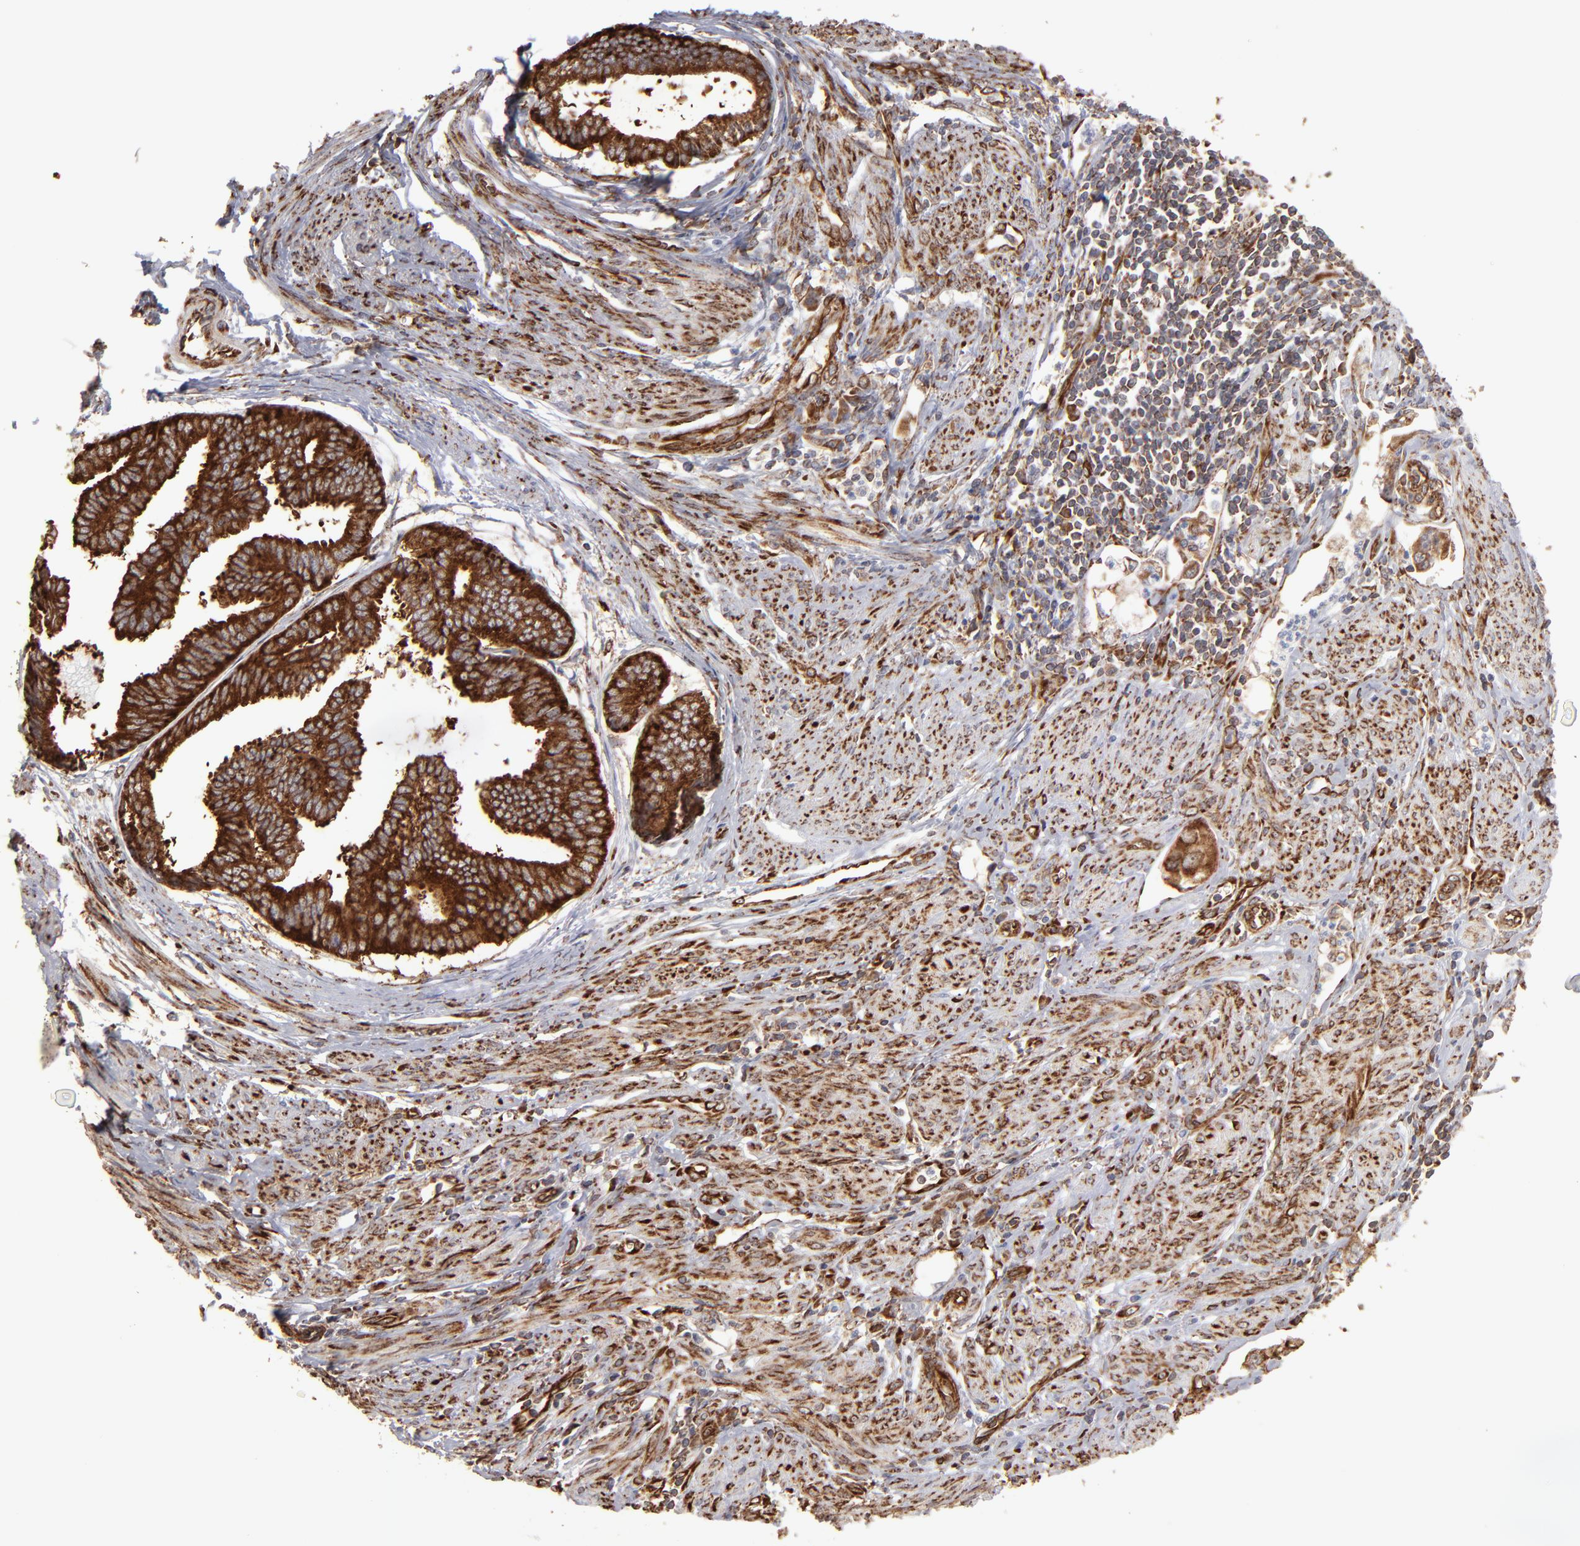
{"staining": {"intensity": "strong", "quantity": ">75%", "location": "cytoplasmic/membranous"}, "tissue": "endometrial cancer", "cell_type": "Tumor cells", "image_type": "cancer", "snomed": [{"axis": "morphology", "description": "Adenocarcinoma, NOS"}, {"axis": "topography", "description": "Endometrium"}], "caption": "Adenocarcinoma (endometrial) was stained to show a protein in brown. There is high levels of strong cytoplasmic/membranous staining in about >75% of tumor cells.", "gene": "KTN1", "patient": {"sex": "female", "age": 75}}